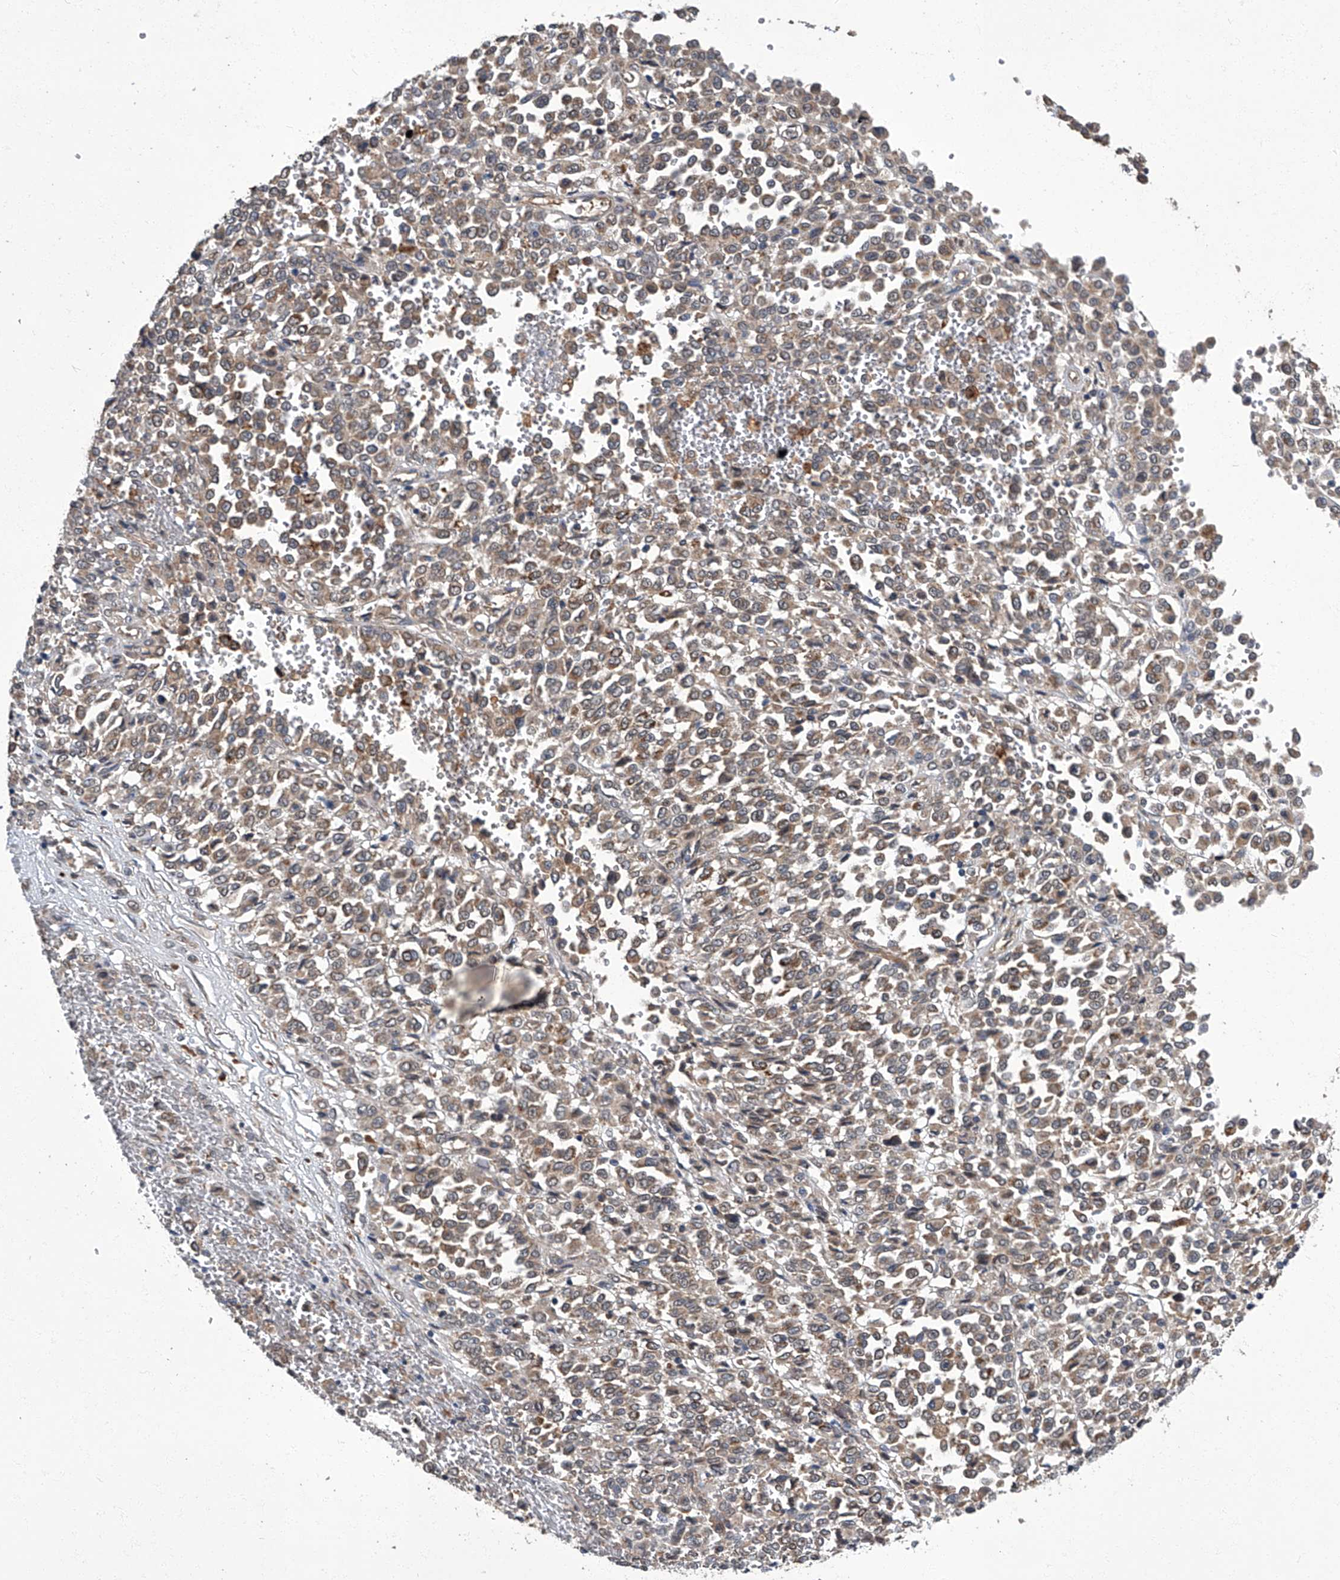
{"staining": {"intensity": "weak", "quantity": ">75%", "location": "cytoplasmic/membranous"}, "tissue": "melanoma", "cell_type": "Tumor cells", "image_type": "cancer", "snomed": [{"axis": "morphology", "description": "Malignant melanoma, Metastatic site"}, {"axis": "topography", "description": "Pancreas"}], "caption": "Immunohistochemical staining of melanoma shows weak cytoplasmic/membranous protein positivity in approximately >75% of tumor cells. Nuclei are stained in blue.", "gene": "TNFRSF13B", "patient": {"sex": "female", "age": 30}}